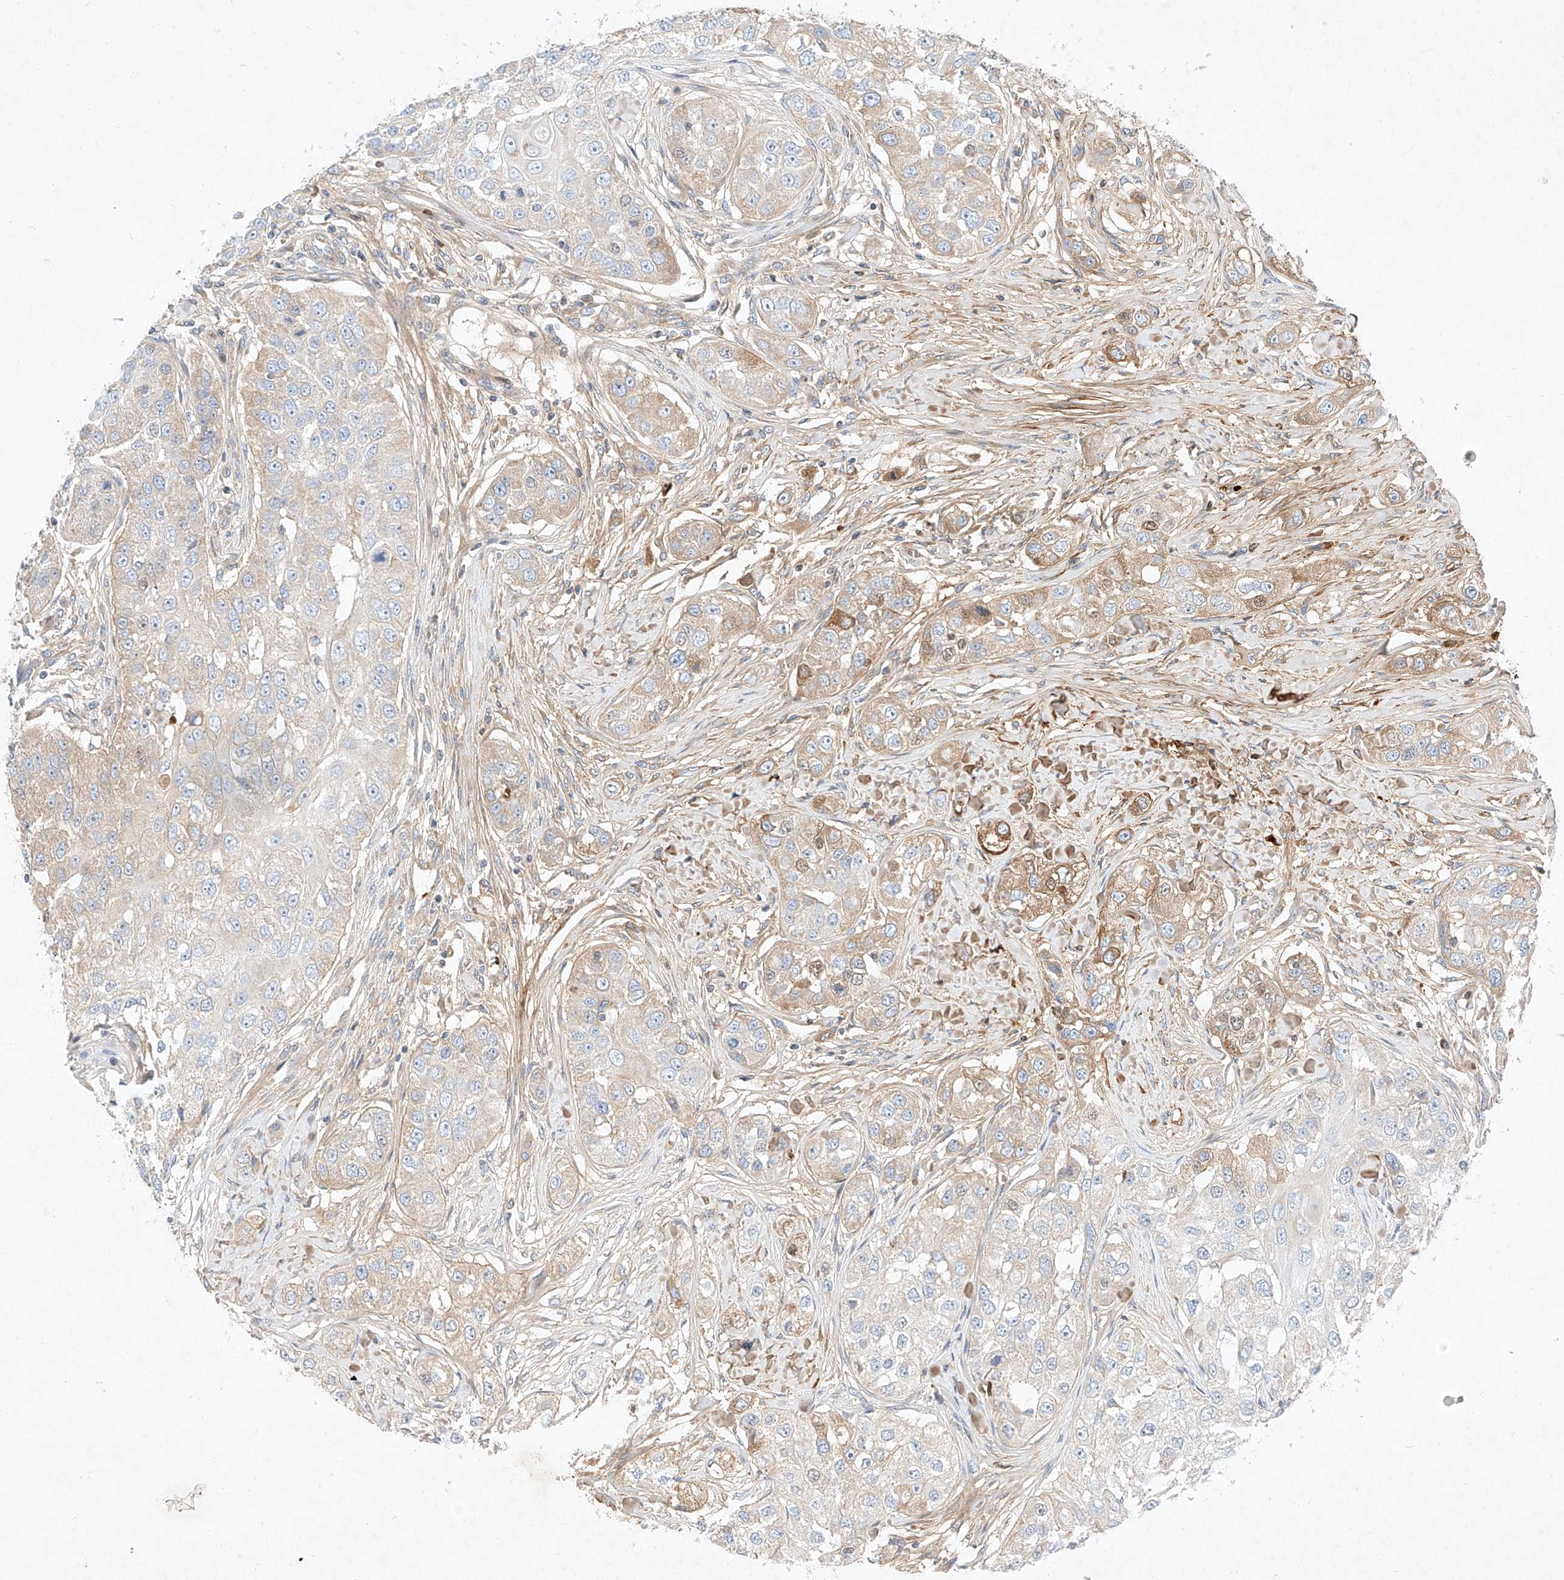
{"staining": {"intensity": "weak", "quantity": "25%-75%", "location": "cytoplasmic/membranous"}, "tissue": "head and neck cancer", "cell_type": "Tumor cells", "image_type": "cancer", "snomed": [{"axis": "morphology", "description": "Normal tissue, NOS"}, {"axis": "morphology", "description": "Squamous cell carcinoma, NOS"}, {"axis": "topography", "description": "Skeletal muscle"}, {"axis": "topography", "description": "Head-Neck"}], "caption": "Squamous cell carcinoma (head and neck) stained with a brown dye shows weak cytoplasmic/membranous positive staining in about 25%-75% of tumor cells.", "gene": "OSGEPL1", "patient": {"sex": "male", "age": 51}}